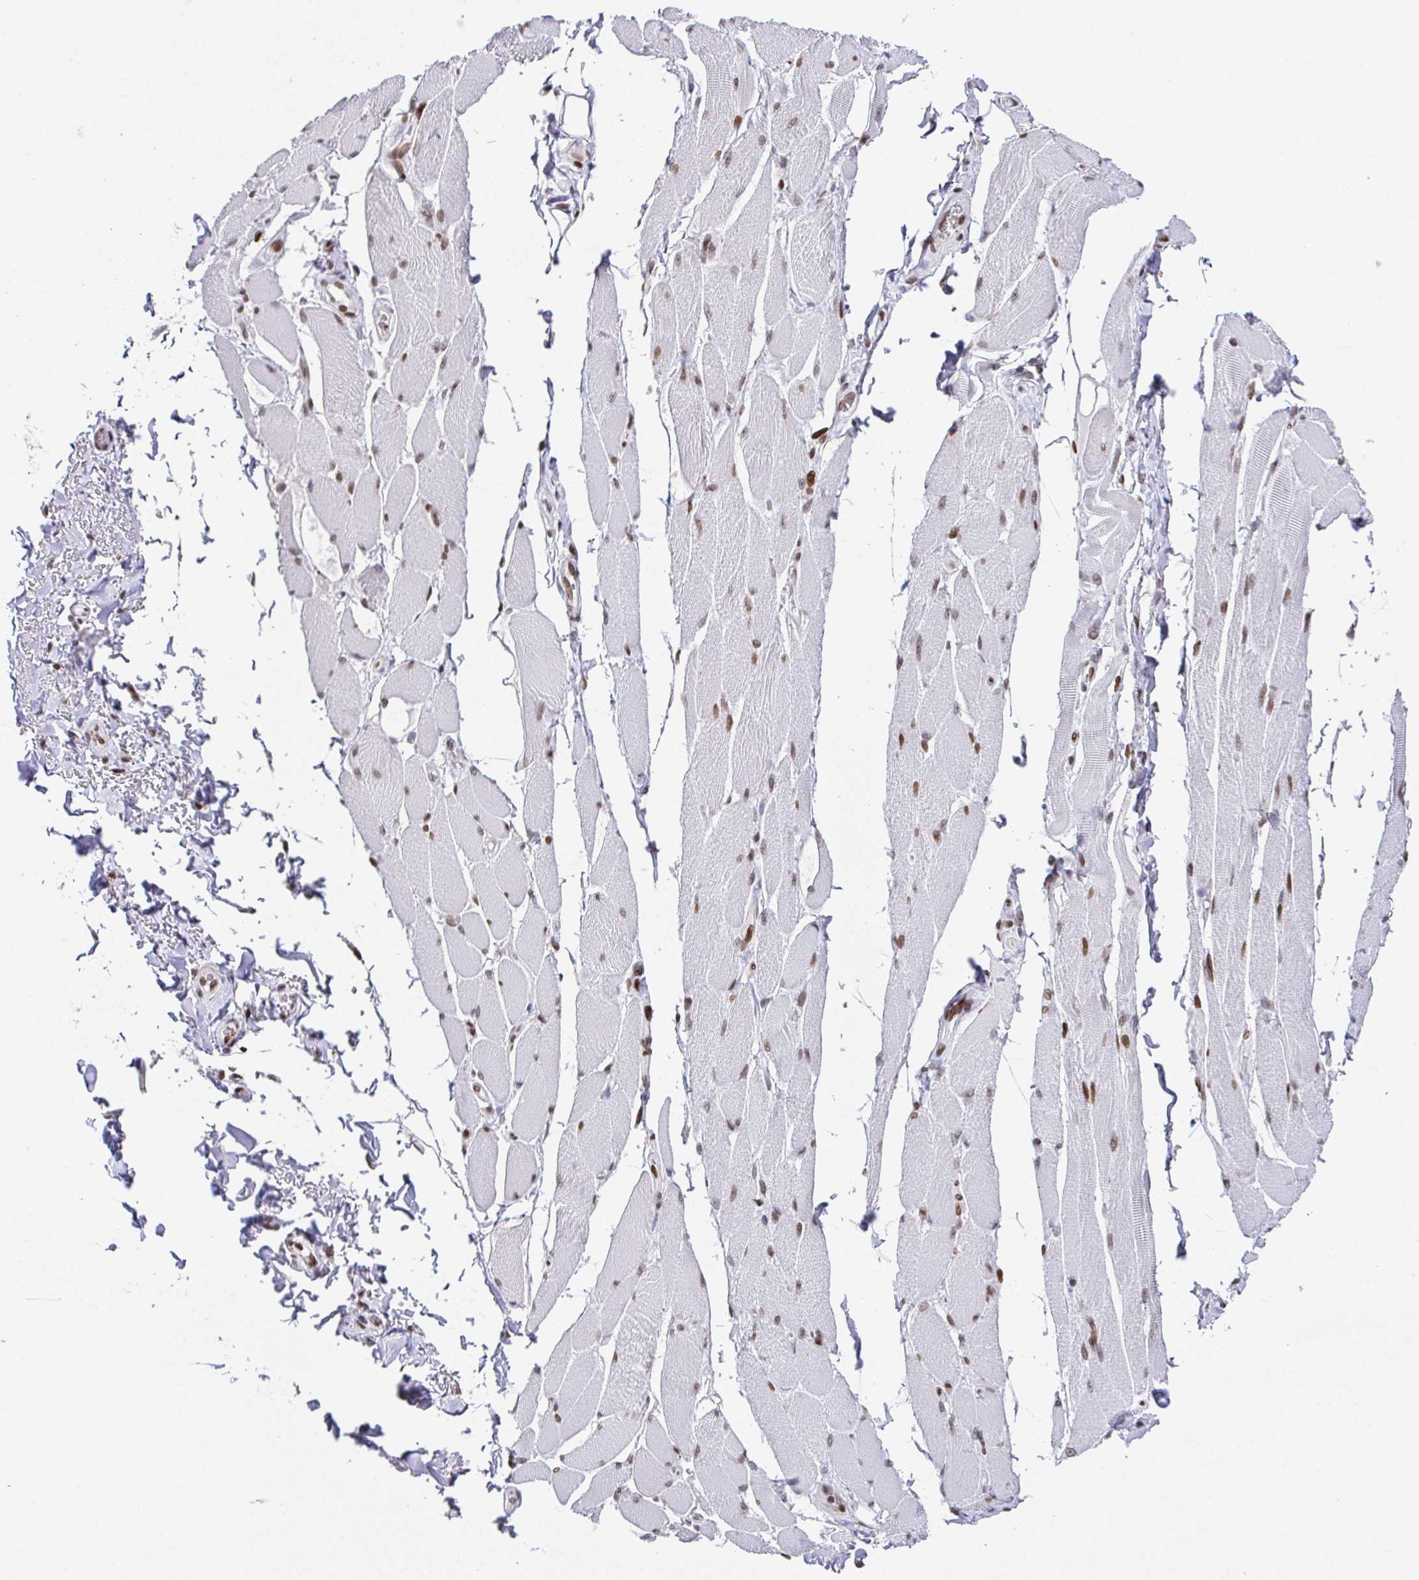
{"staining": {"intensity": "moderate", "quantity": "25%-75%", "location": "nuclear"}, "tissue": "skeletal muscle", "cell_type": "Myocytes", "image_type": "normal", "snomed": [{"axis": "morphology", "description": "Normal tissue, NOS"}, {"axis": "topography", "description": "Skeletal muscle"}, {"axis": "topography", "description": "Anal"}, {"axis": "topography", "description": "Peripheral nerve tissue"}], "caption": "Benign skeletal muscle shows moderate nuclear positivity in approximately 25%-75% of myocytes, visualized by immunohistochemistry.", "gene": "RB1", "patient": {"sex": "male", "age": 53}}